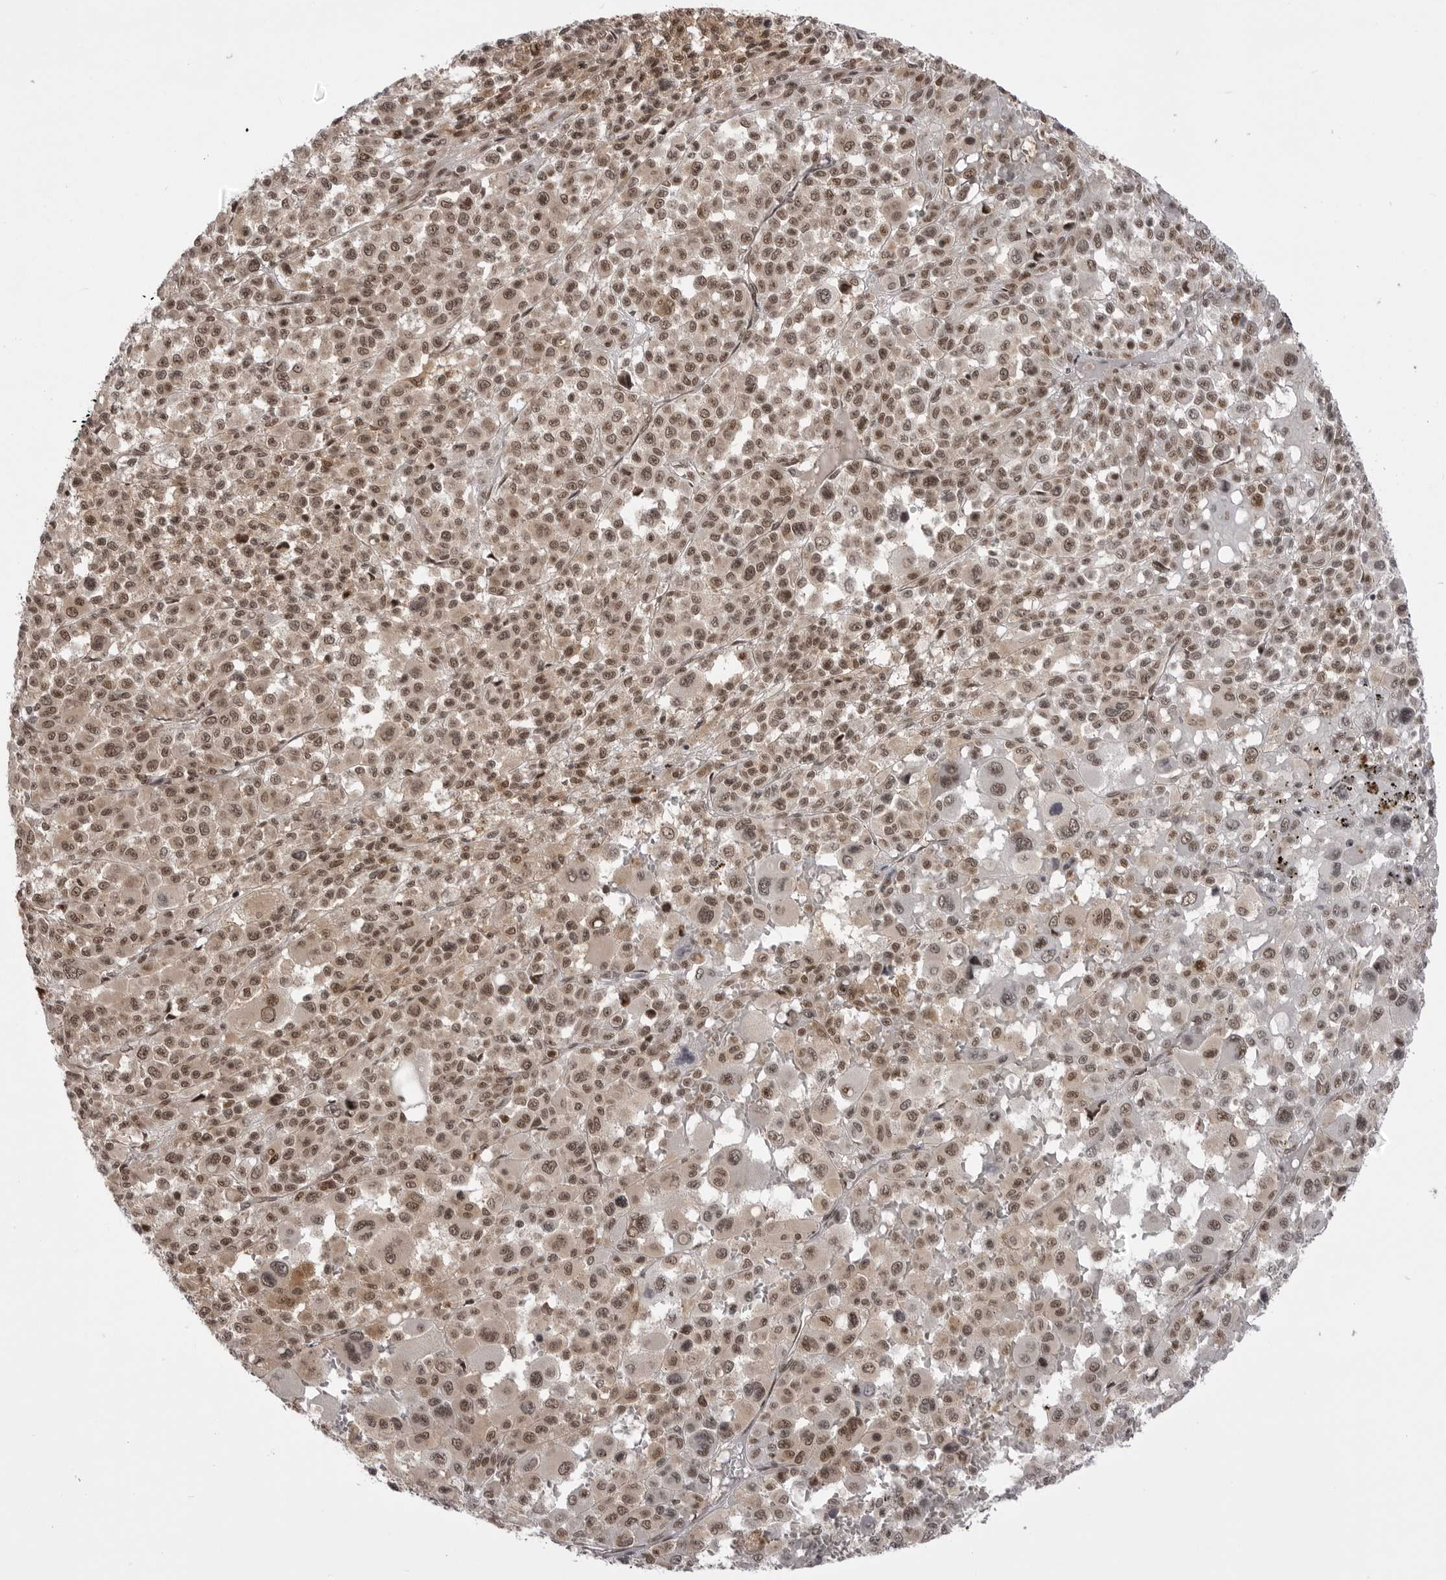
{"staining": {"intensity": "moderate", "quantity": ">75%", "location": "nuclear"}, "tissue": "melanoma", "cell_type": "Tumor cells", "image_type": "cancer", "snomed": [{"axis": "morphology", "description": "Malignant melanoma, Metastatic site"}, {"axis": "topography", "description": "Skin"}], "caption": "Melanoma tissue demonstrates moderate nuclear expression in about >75% of tumor cells, visualized by immunohistochemistry.", "gene": "PTK2B", "patient": {"sex": "female", "age": 74}}